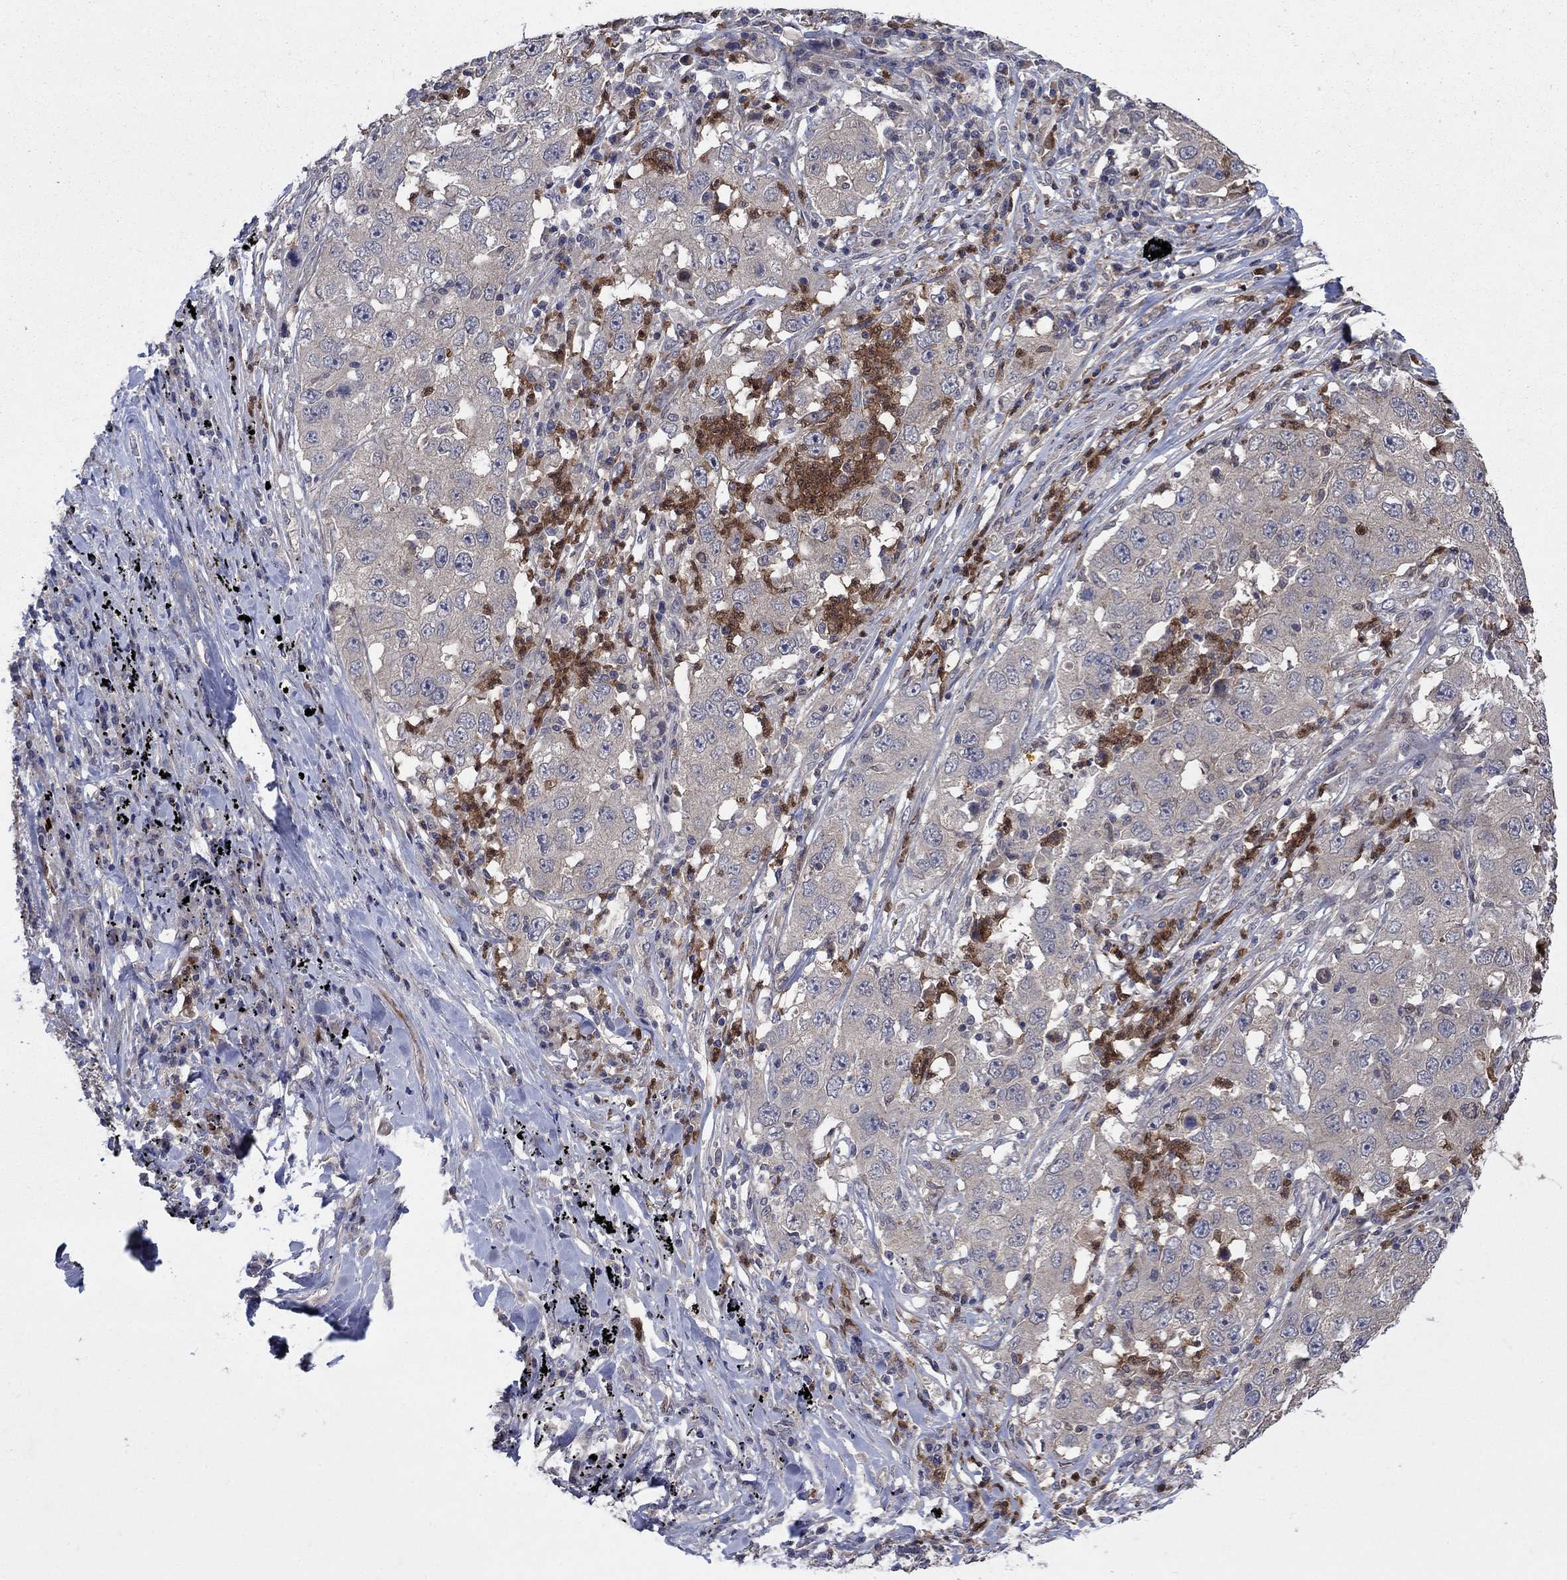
{"staining": {"intensity": "negative", "quantity": "none", "location": "none"}, "tissue": "lung cancer", "cell_type": "Tumor cells", "image_type": "cancer", "snomed": [{"axis": "morphology", "description": "Adenocarcinoma, NOS"}, {"axis": "topography", "description": "Lung"}], "caption": "An immunohistochemistry histopathology image of lung cancer is shown. There is no staining in tumor cells of lung cancer.", "gene": "MSRB1", "patient": {"sex": "male", "age": 73}}